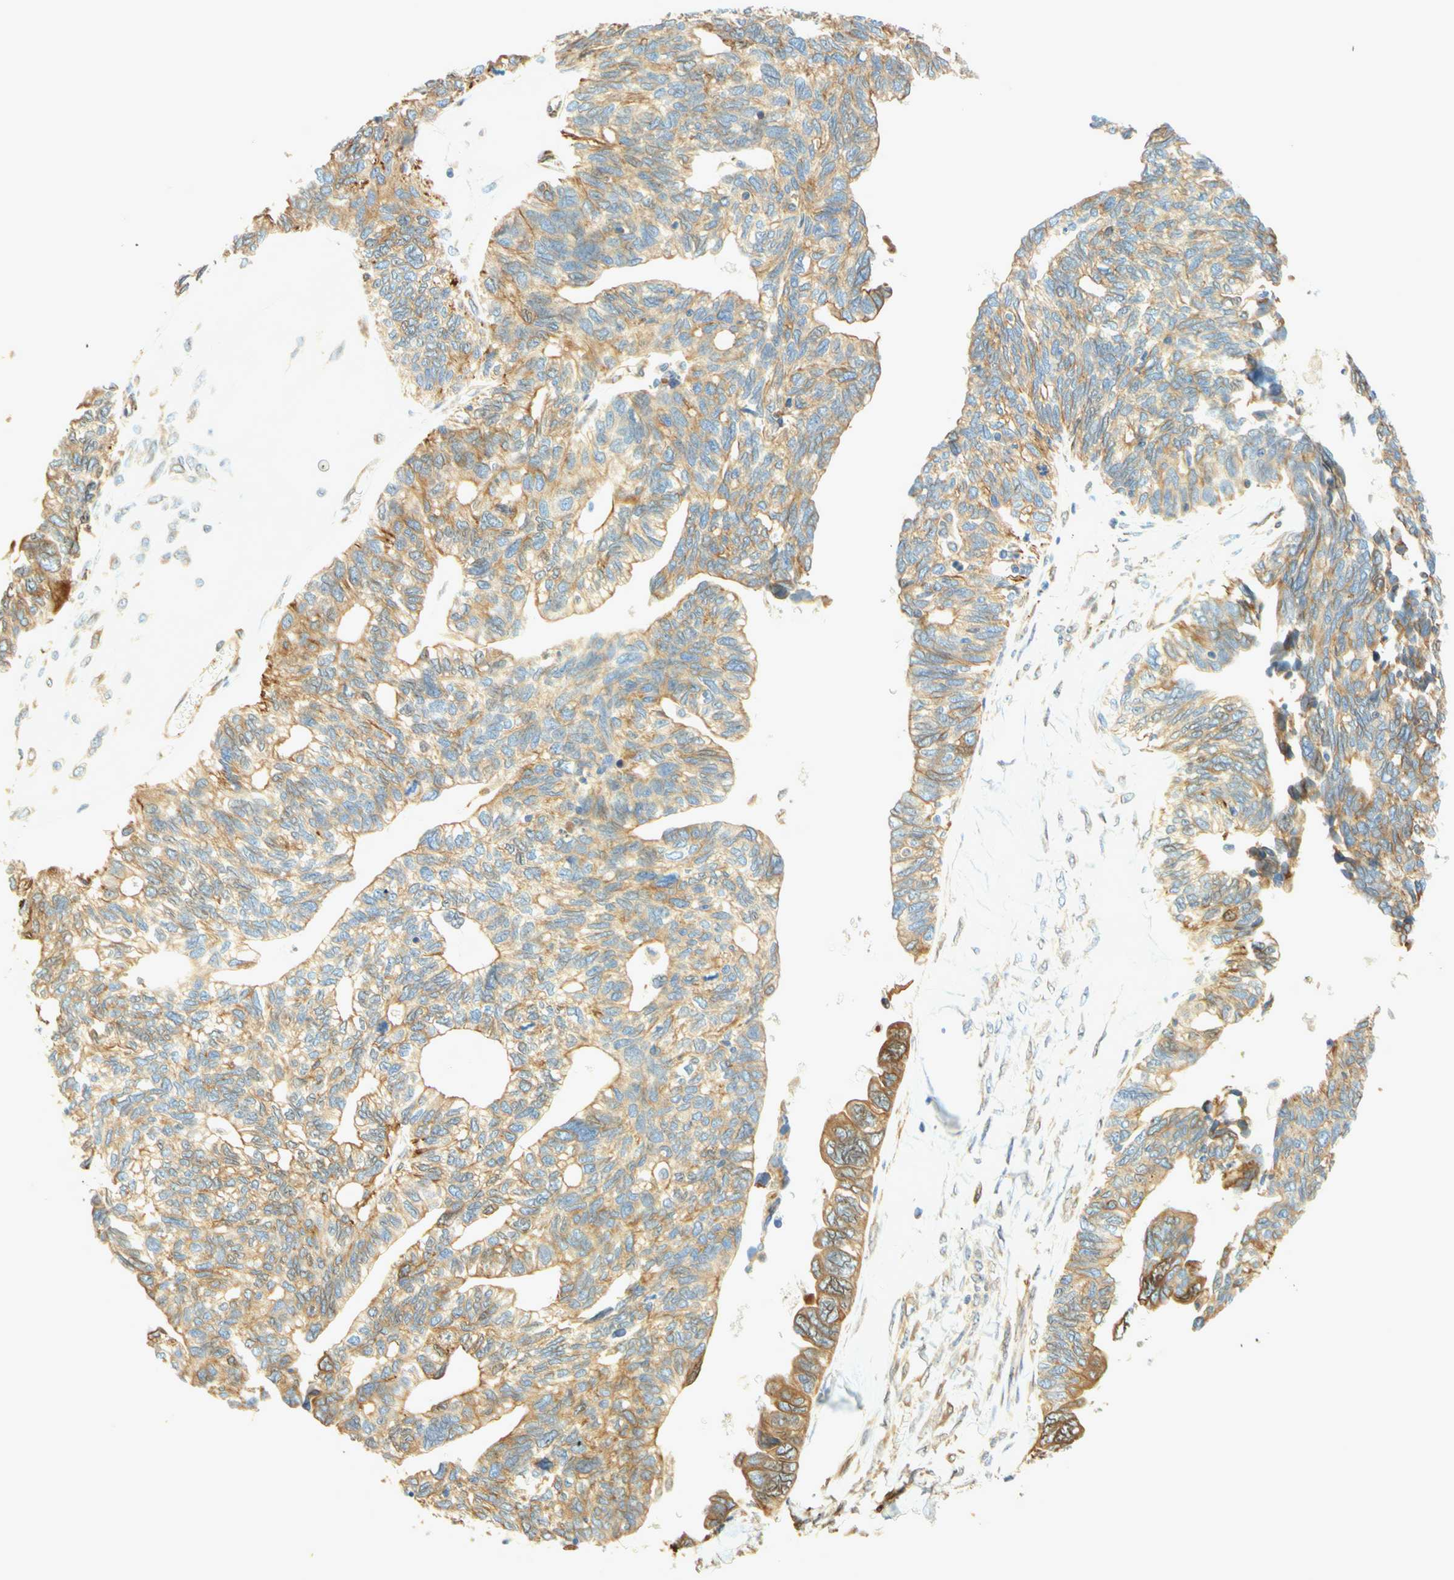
{"staining": {"intensity": "moderate", "quantity": ">75%", "location": "cytoplasmic/membranous"}, "tissue": "ovarian cancer", "cell_type": "Tumor cells", "image_type": "cancer", "snomed": [{"axis": "morphology", "description": "Cystadenocarcinoma, serous, NOS"}, {"axis": "topography", "description": "Ovary"}], "caption": "Protein staining of ovarian cancer tissue shows moderate cytoplasmic/membranous staining in about >75% of tumor cells.", "gene": "ENDOD1", "patient": {"sex": "female", "age": 79}}